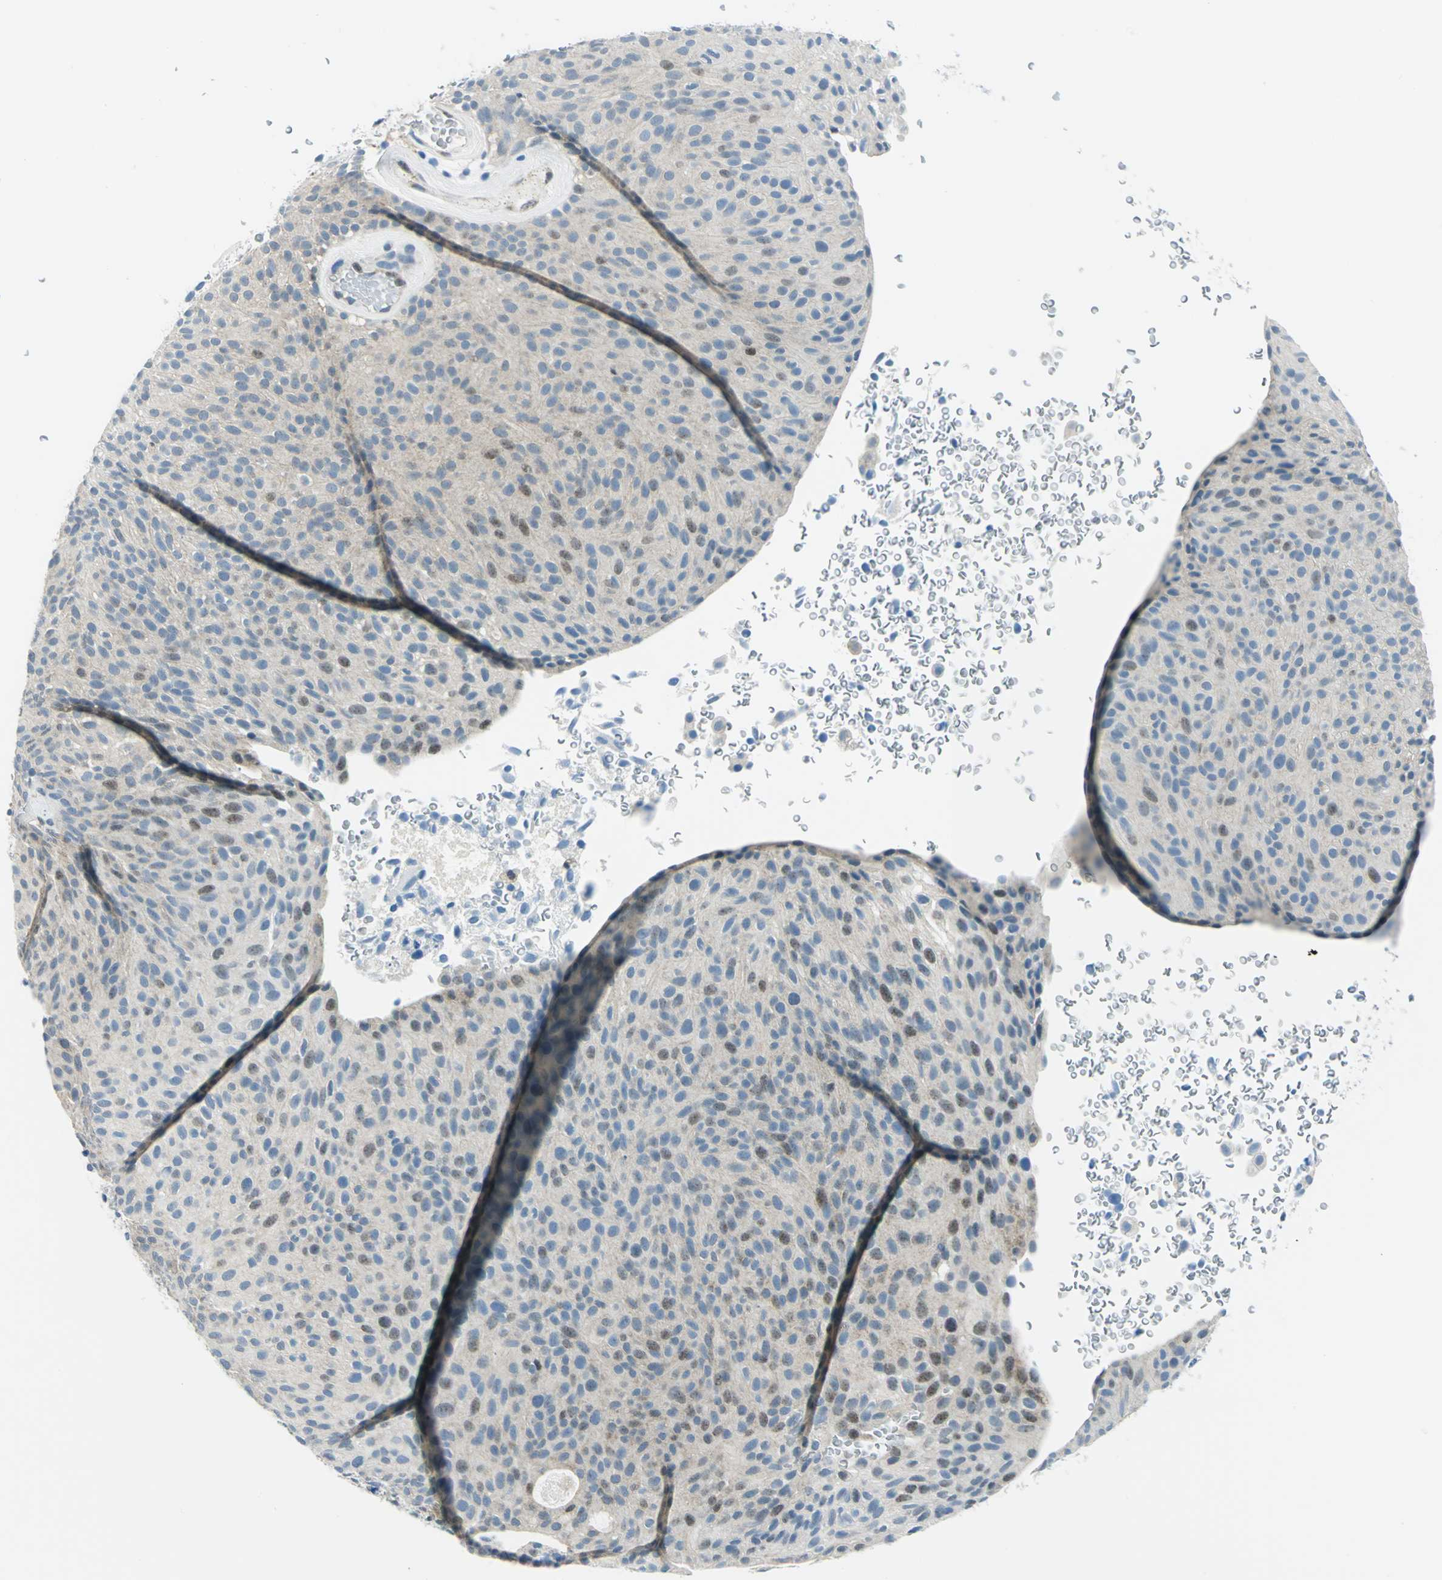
{"staining": {"intensity": "moderate", "quantity": "<25%", "location": "cytoplasmic/membranous,nuclear"}, "tissue": "urothelial cancer", "cell_type": "Tumor cells", "image_type": "cancer", "snomed": [{"axis": "morphology", "description": "Urothelial carcinoma, Low grade"}, {"axis": "topography", "description": "Urinary bladder"}], "caption": "This micrograph demonstrates IHC staining of urothelial cancer, with low moderate cytoplasmic/membranous and nuclear positivity in approximately <25% of tumor cells.", "gene": "AKR1A1", "patient": {"sex": "male", "age": 78}}